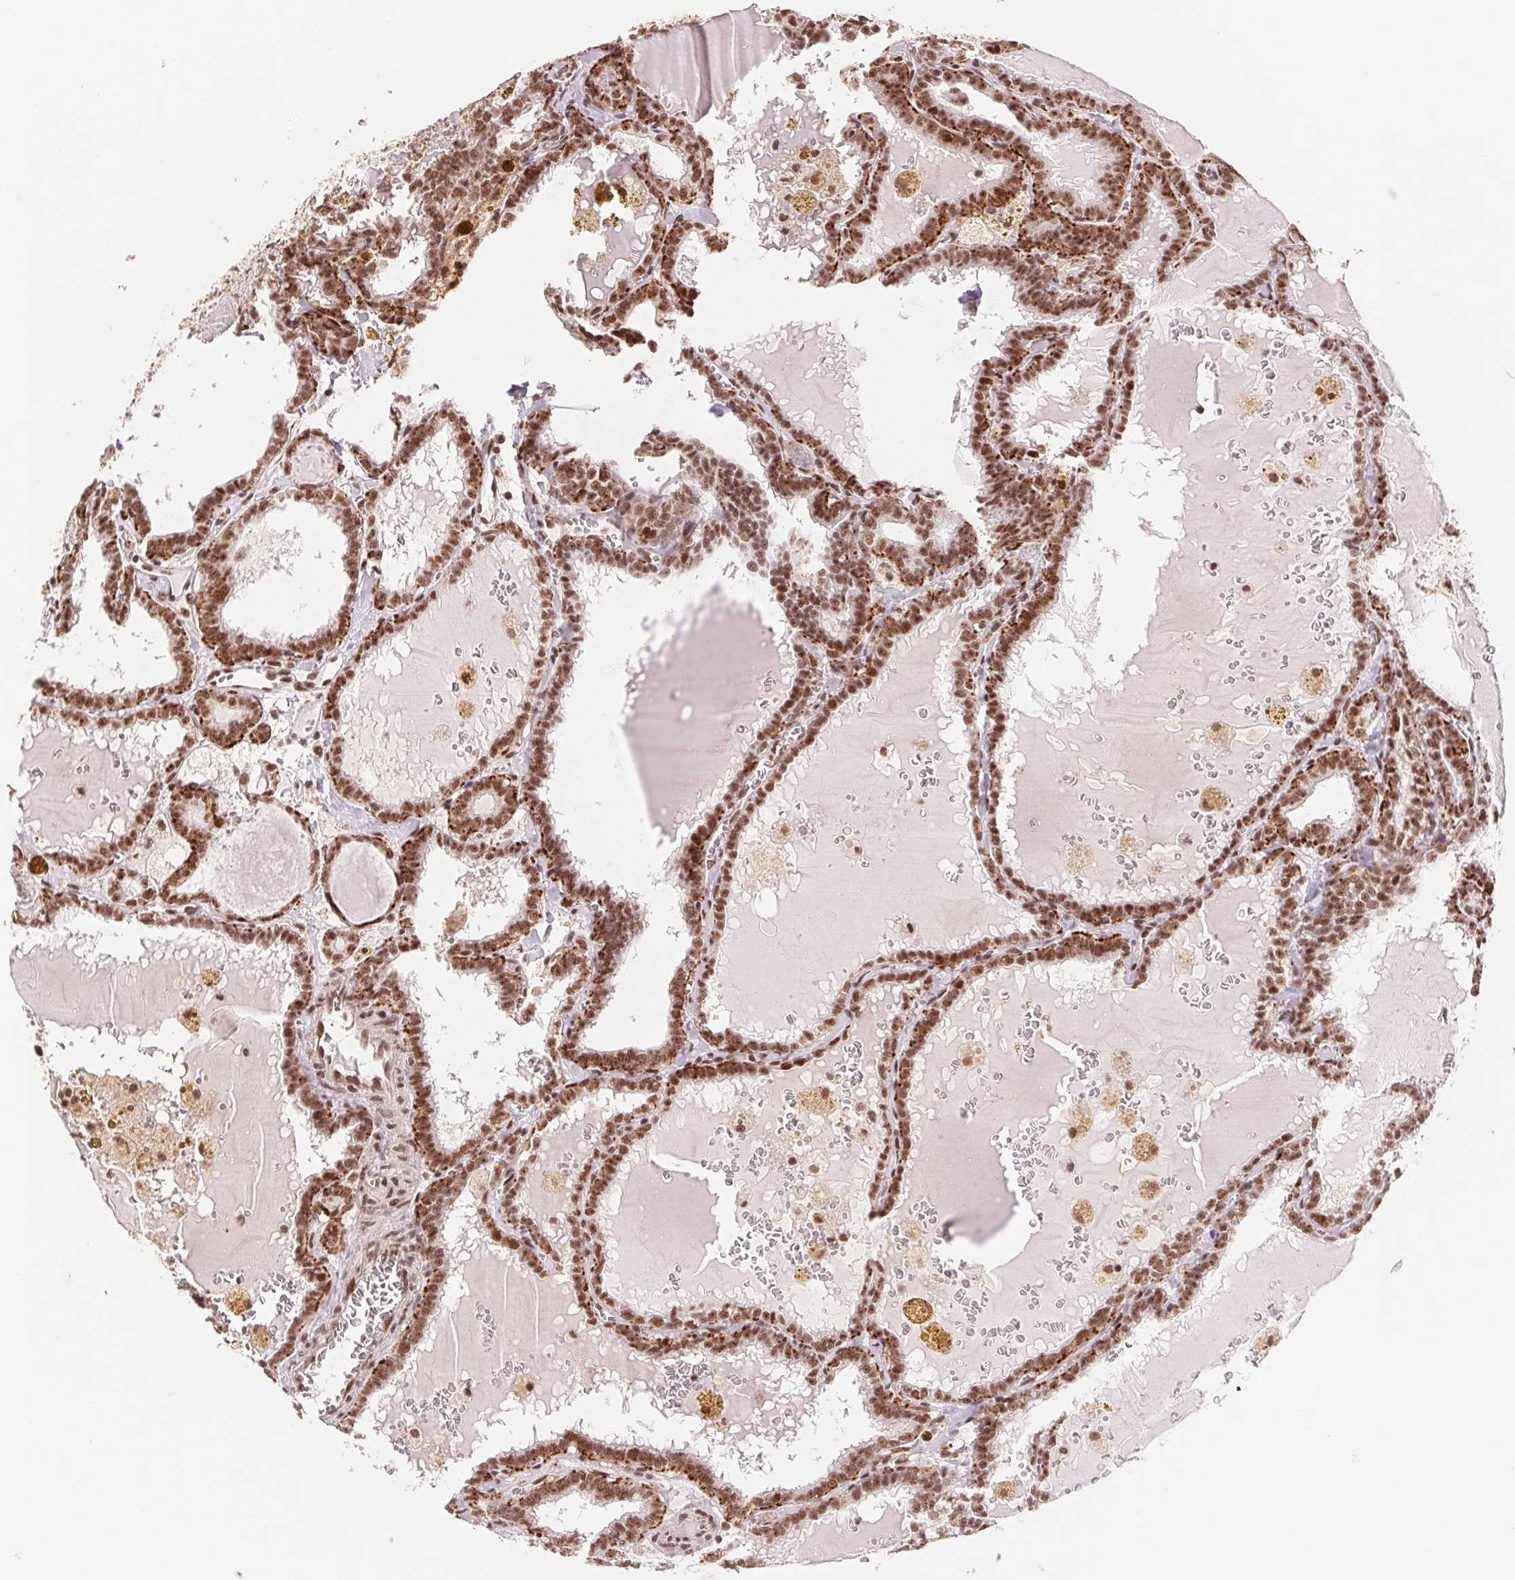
{"staining": {"intensity": "strong", "quantity": ">75%", "location": "nuclear"}, "tissue": "thyroid cancer", "cell_type": "Tumor cells", "image_type": "cancer", "snomed": [{"axis": "morphology", "description": "Papillary adenocarcinoma, NOS"}, {"axis": "topography", "description": "Thyroid gland"}], "caption": "There is high levels of strong nuclear positivity in tumor cells of thyroid papillary adenocarcinoma, as demonstrated by immunohistochemical staining (brown color).", "gene": "SREK1", "patient": {"sex": "female", "age": 39}}